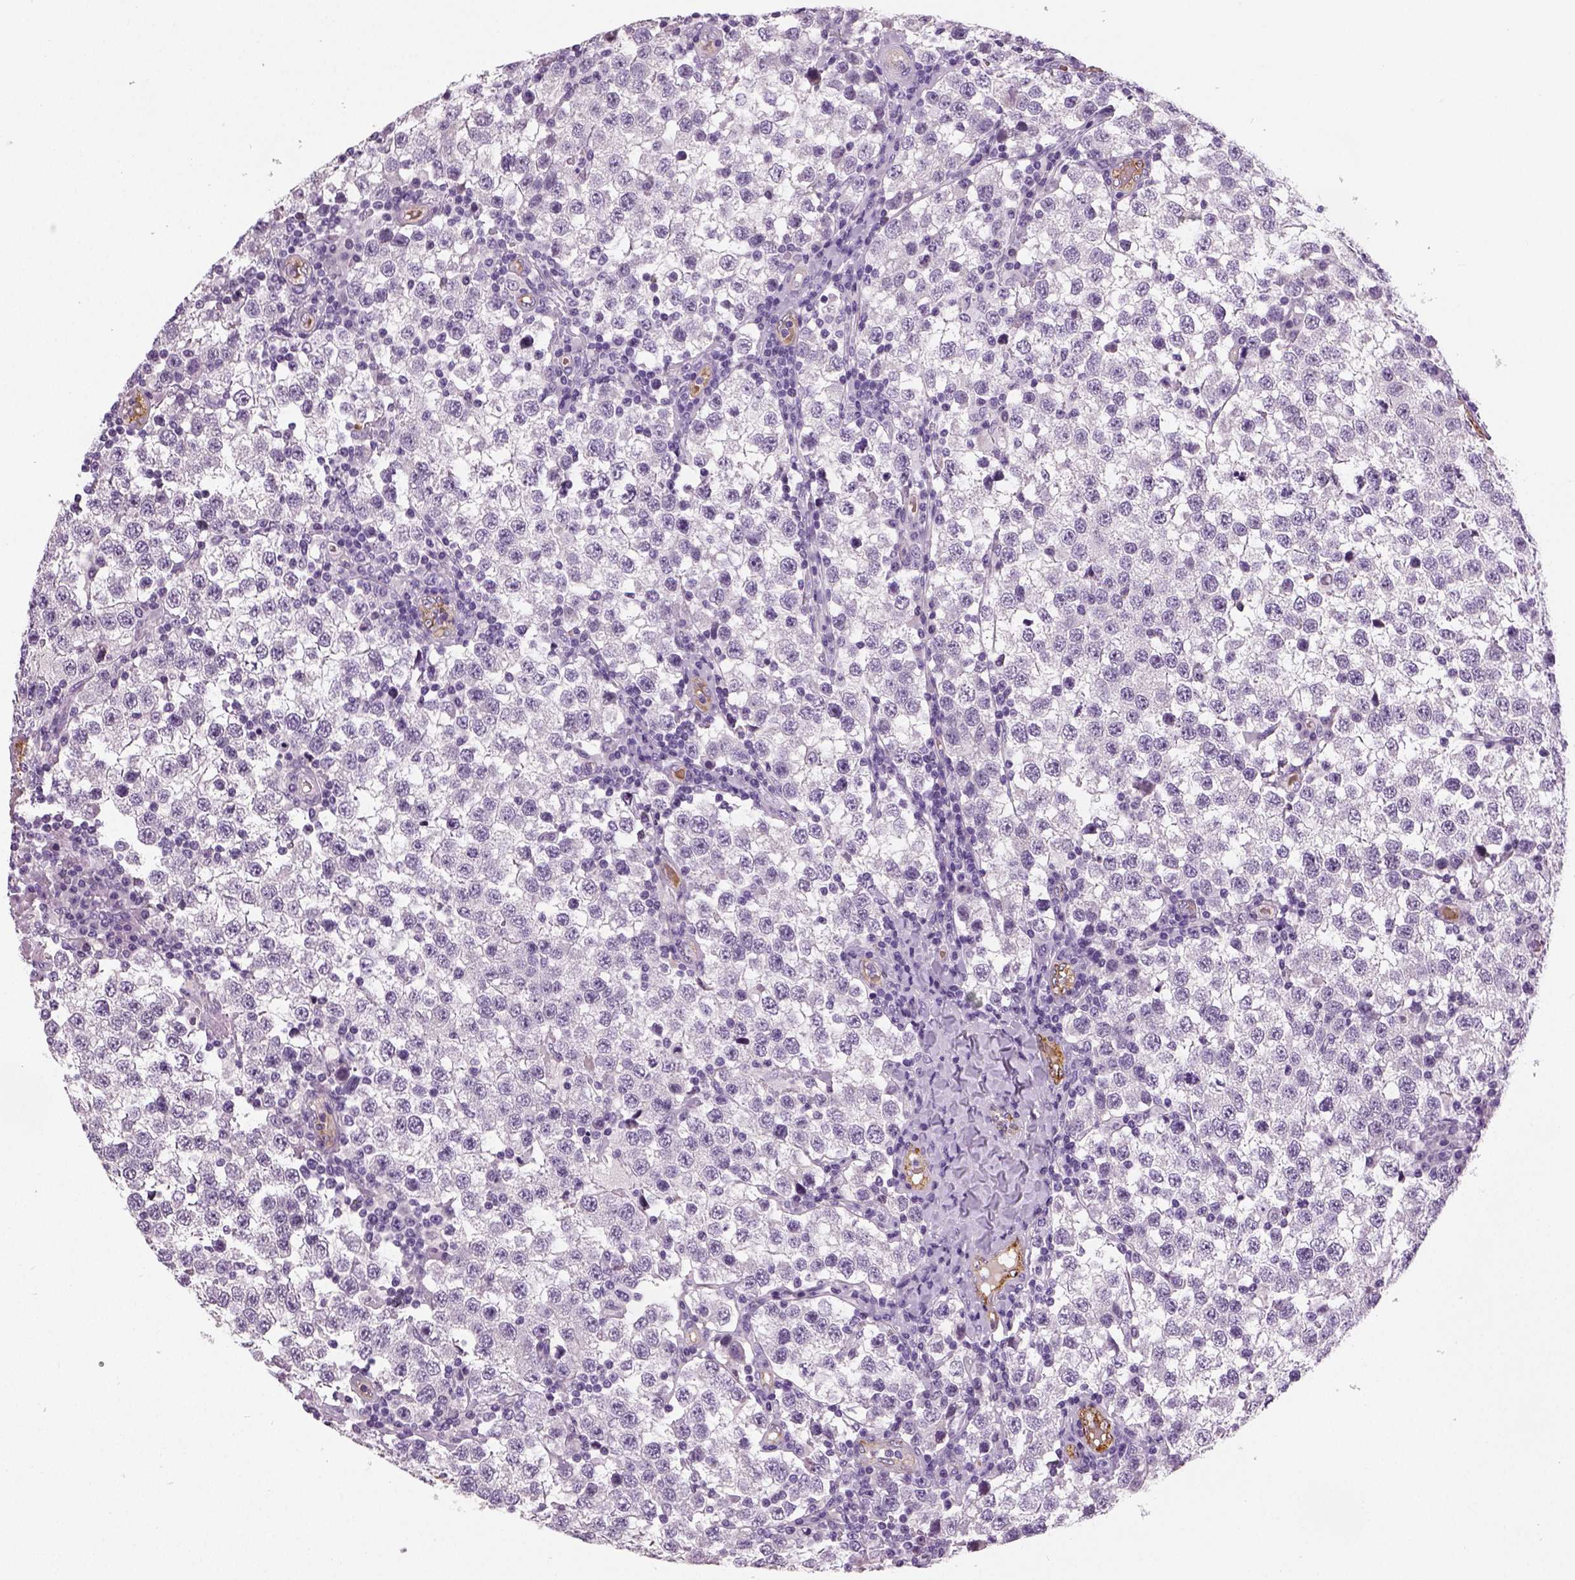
{"staining": {"intensity": "negative", "quantity": "none", "location": "none"}, "tissue": "testis cancer", "cell_type": "Tumor cells", "image_type": "cancer", "snomed": [{"axis": "morphology", "description": "Seminoma, NOS"}, {"axis": "topography", "description": "Testis"}], "caption": "Immunohistochemistry micrograph of neoplastic tissue: testis cancer (seminoma) stained with DAB (3,3'-diaminobenzidine) demonstrates no significant protein staining in tumor cells.", "gene": "TSPAN7", "patient": {"sex": "male", "age": 34}}